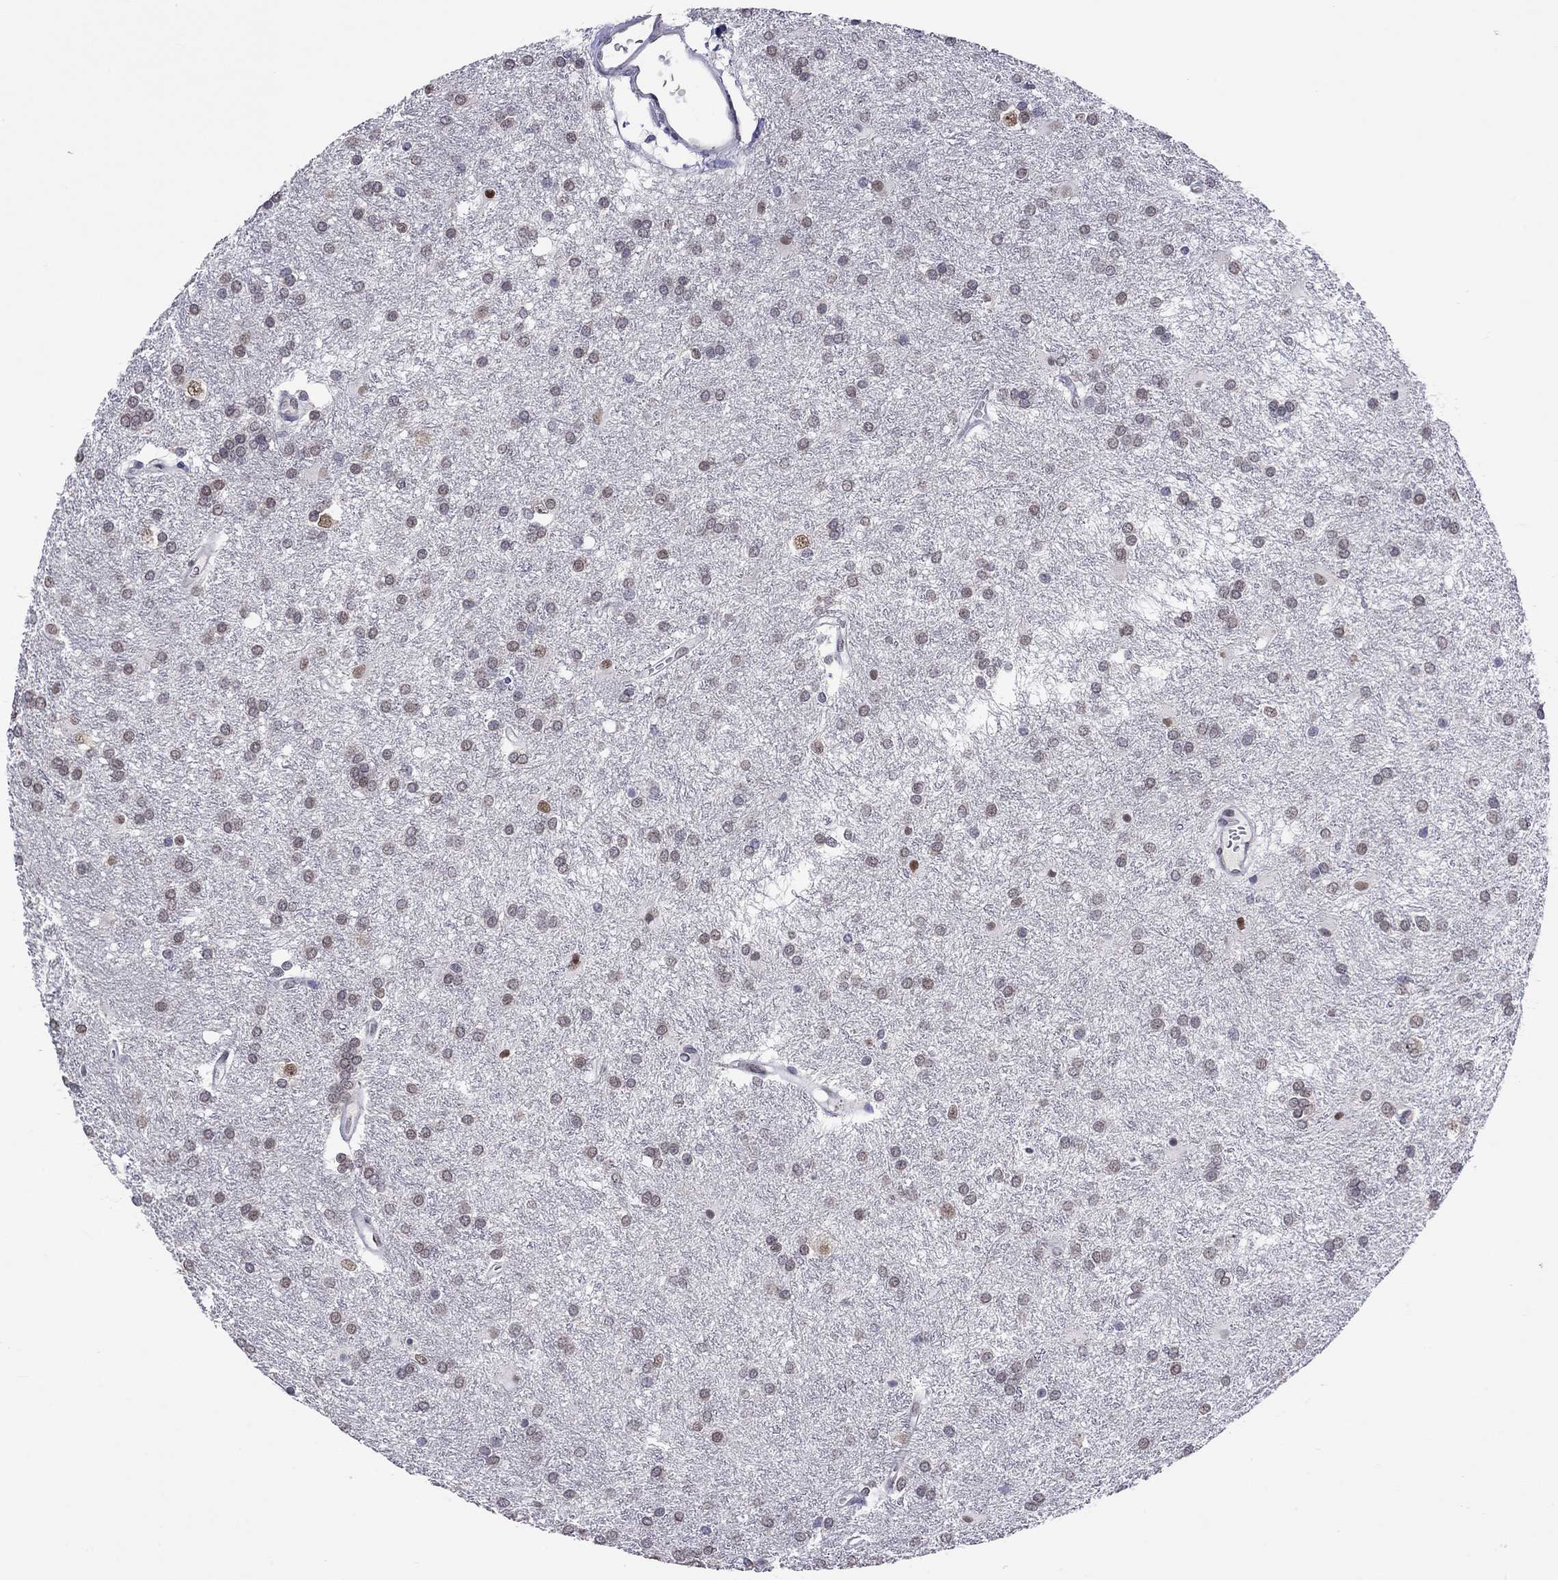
{"staining": {"intensity": "negative", "quantity": "none", "location": "none"}, "tissue": "glioma", "cell_type": "Tumor cells", "image_type": "cancer", "snomed": [{"axis": "morphology", "description": "Glioma, malignant, Low grade"}, {"axis": "topography", "description": "Brain"}], "caption": "Immunohistochemistry (IHC) photomicrograph of neoplastic tissue: human low-grade glioma (malignant) stained with DAB (3,3'-diaminobenzidine) shows no significant protein expression in tumor cells.", "gene": "HES5", "patient": {"sex": "female", "age": 32}}